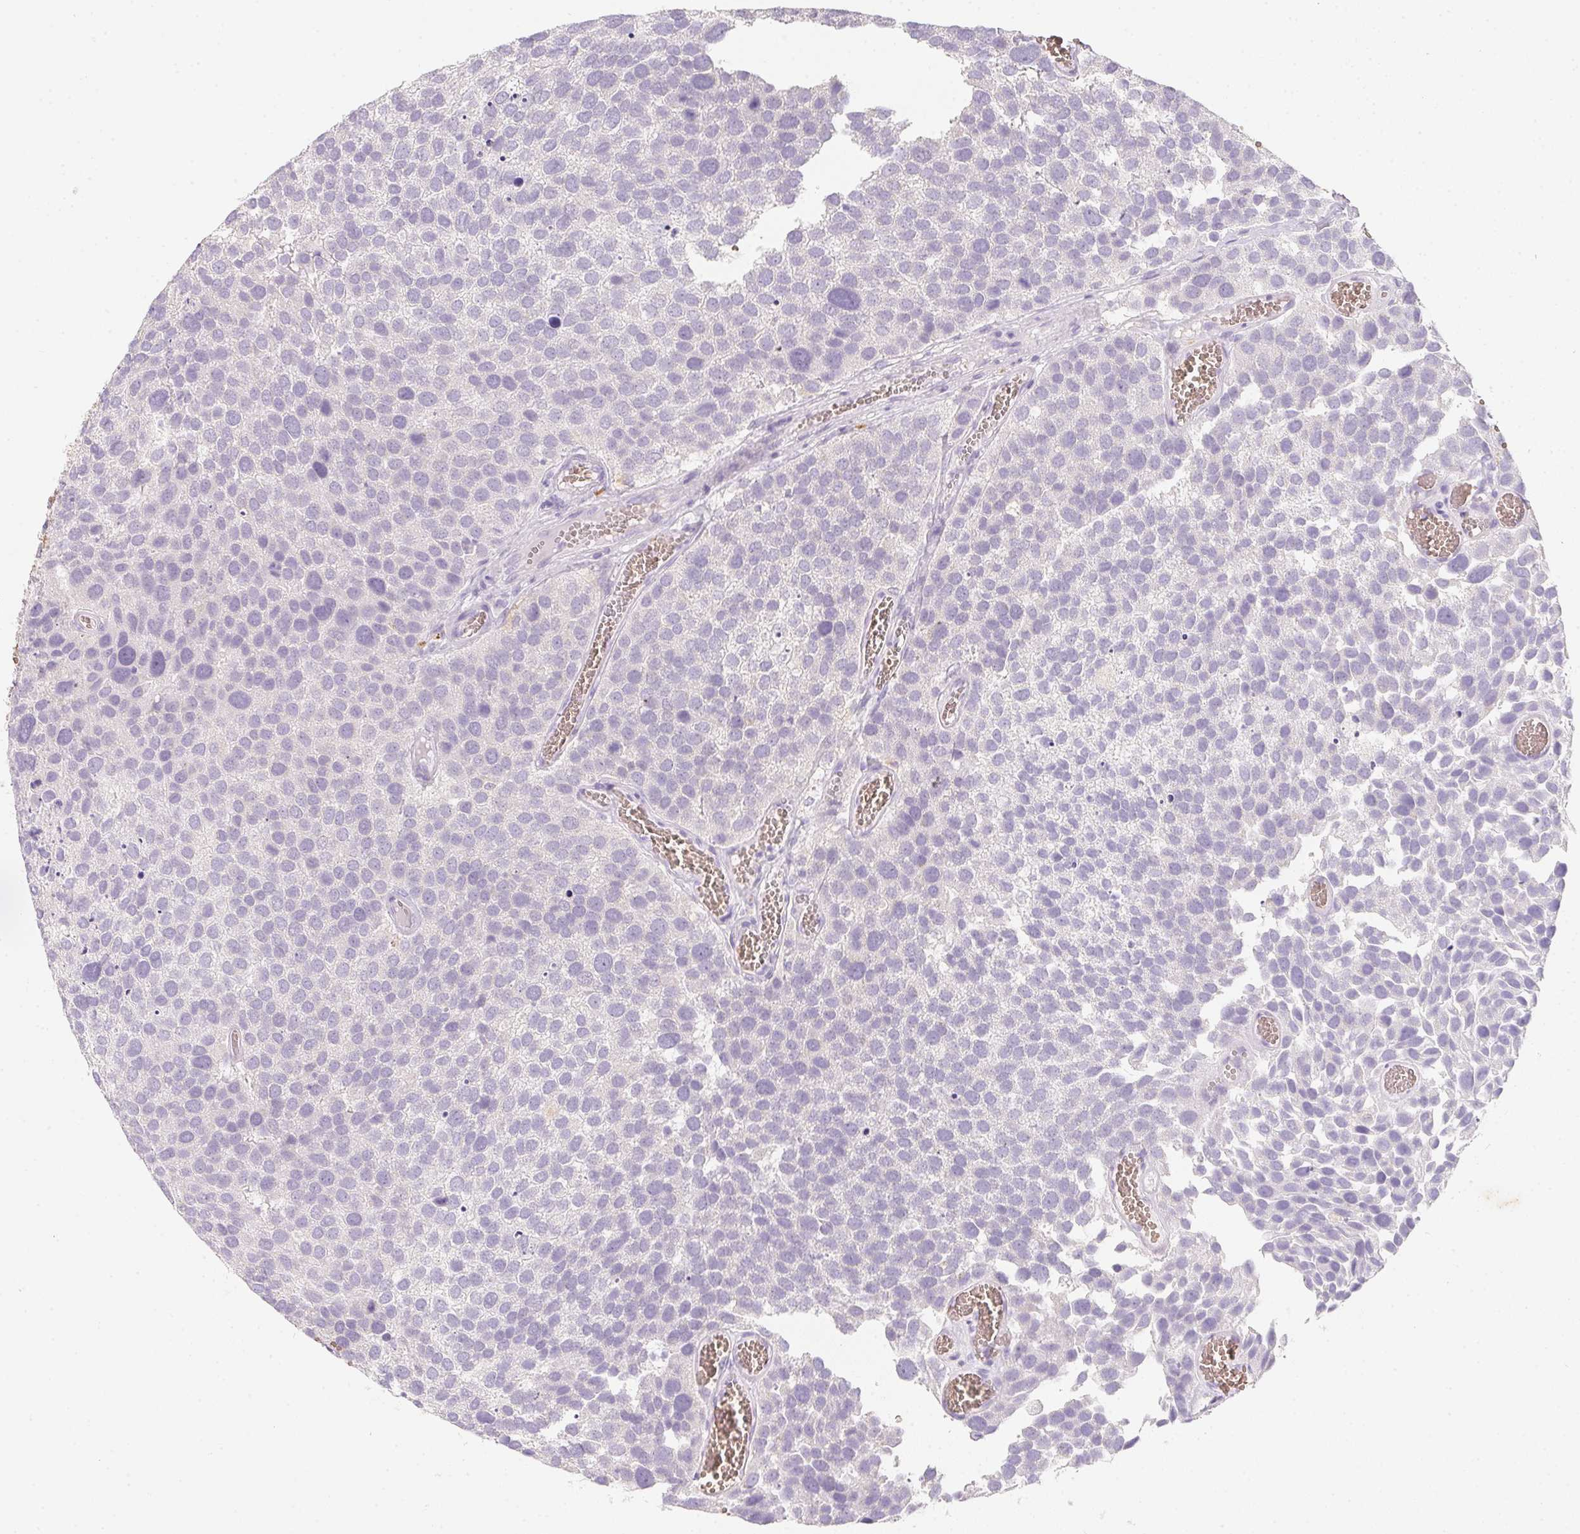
{"staining": {"intensity": "negative", "quantity": "none", "location": "none"}, "tissue": "urothelial cancer", "cell_type": "Tumor cells", "image_type": "cancer", "snomed": [{"axis": "morphology", "description": "Urothelial carcinoma, Low grade"}, {"axis": "topography", "description": "Urinary bladder"}], "caption": "An immunohistochemistry photomicrograph of low-grade urothelial carcinoma is shown. There is no staining in tumor cells of low-grade urothelial carcinoma.", "gene": "DCD", "patient": {"sex": "female", "age": 69}}